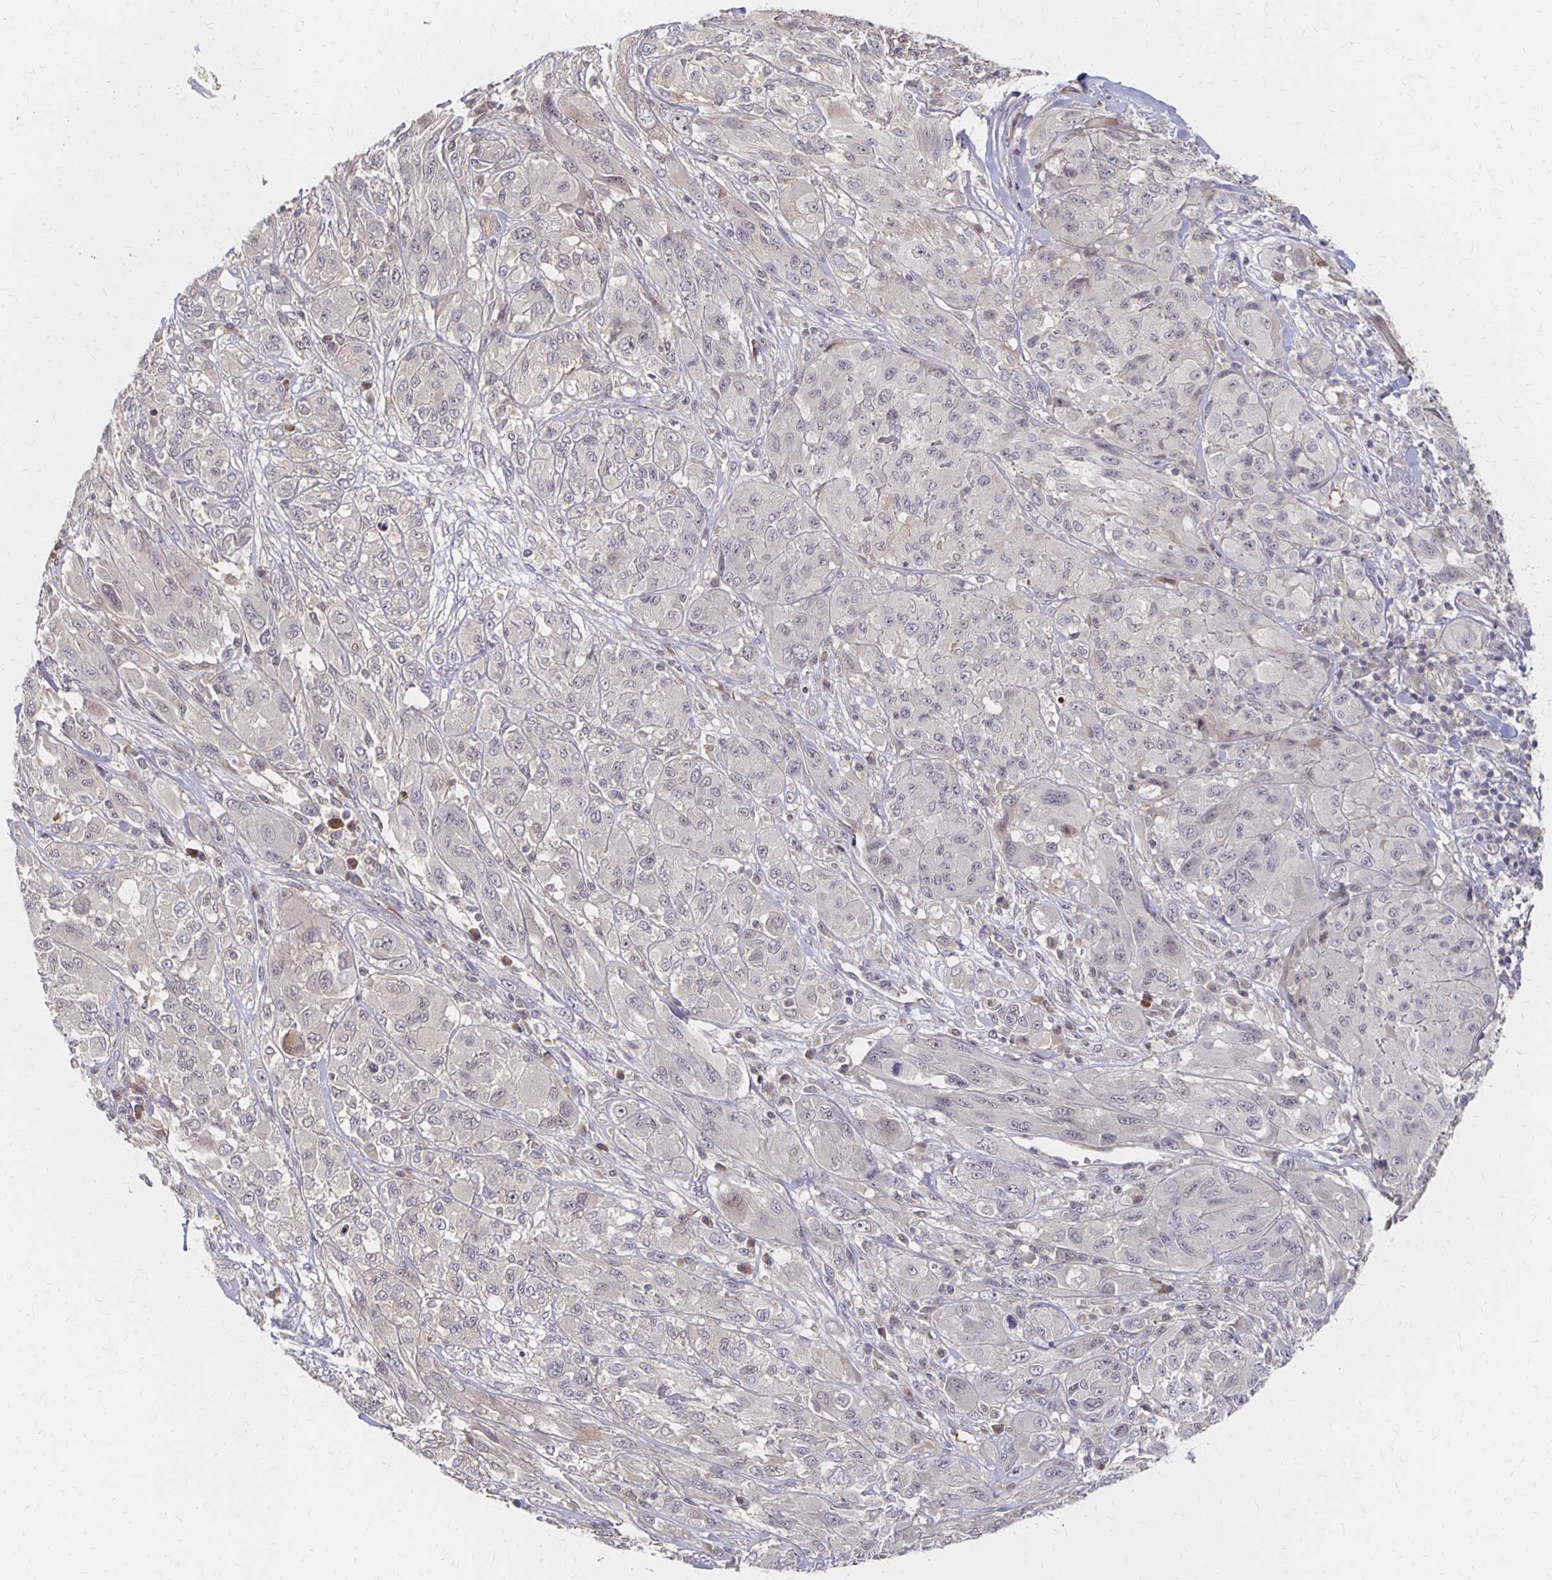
{"staining": {"intensity": "negative", "quantity": "none", "location": "none"}, "tissue": "melanoma", "cell_type": "Tumor cells", "image_type": "cancer", "snomed": [{"axis": "morphology", "description": "Malignant melanoma, NOS"}, {"axis": "topography", "description": "Skin"}], "caption": "High magnification brightfield microscopy of melanoma stained with DAB (brown) and counterstained with hematoxylin (blue): tumor cells show no significant positivity. The staining is performed using DAB (3,3'-diaminobenzidine) brown chromogen with nuclei counter-stained in using hematoxylin.", "gene": "PRKCB", "patient": {"sex": "female", "age": 91}}